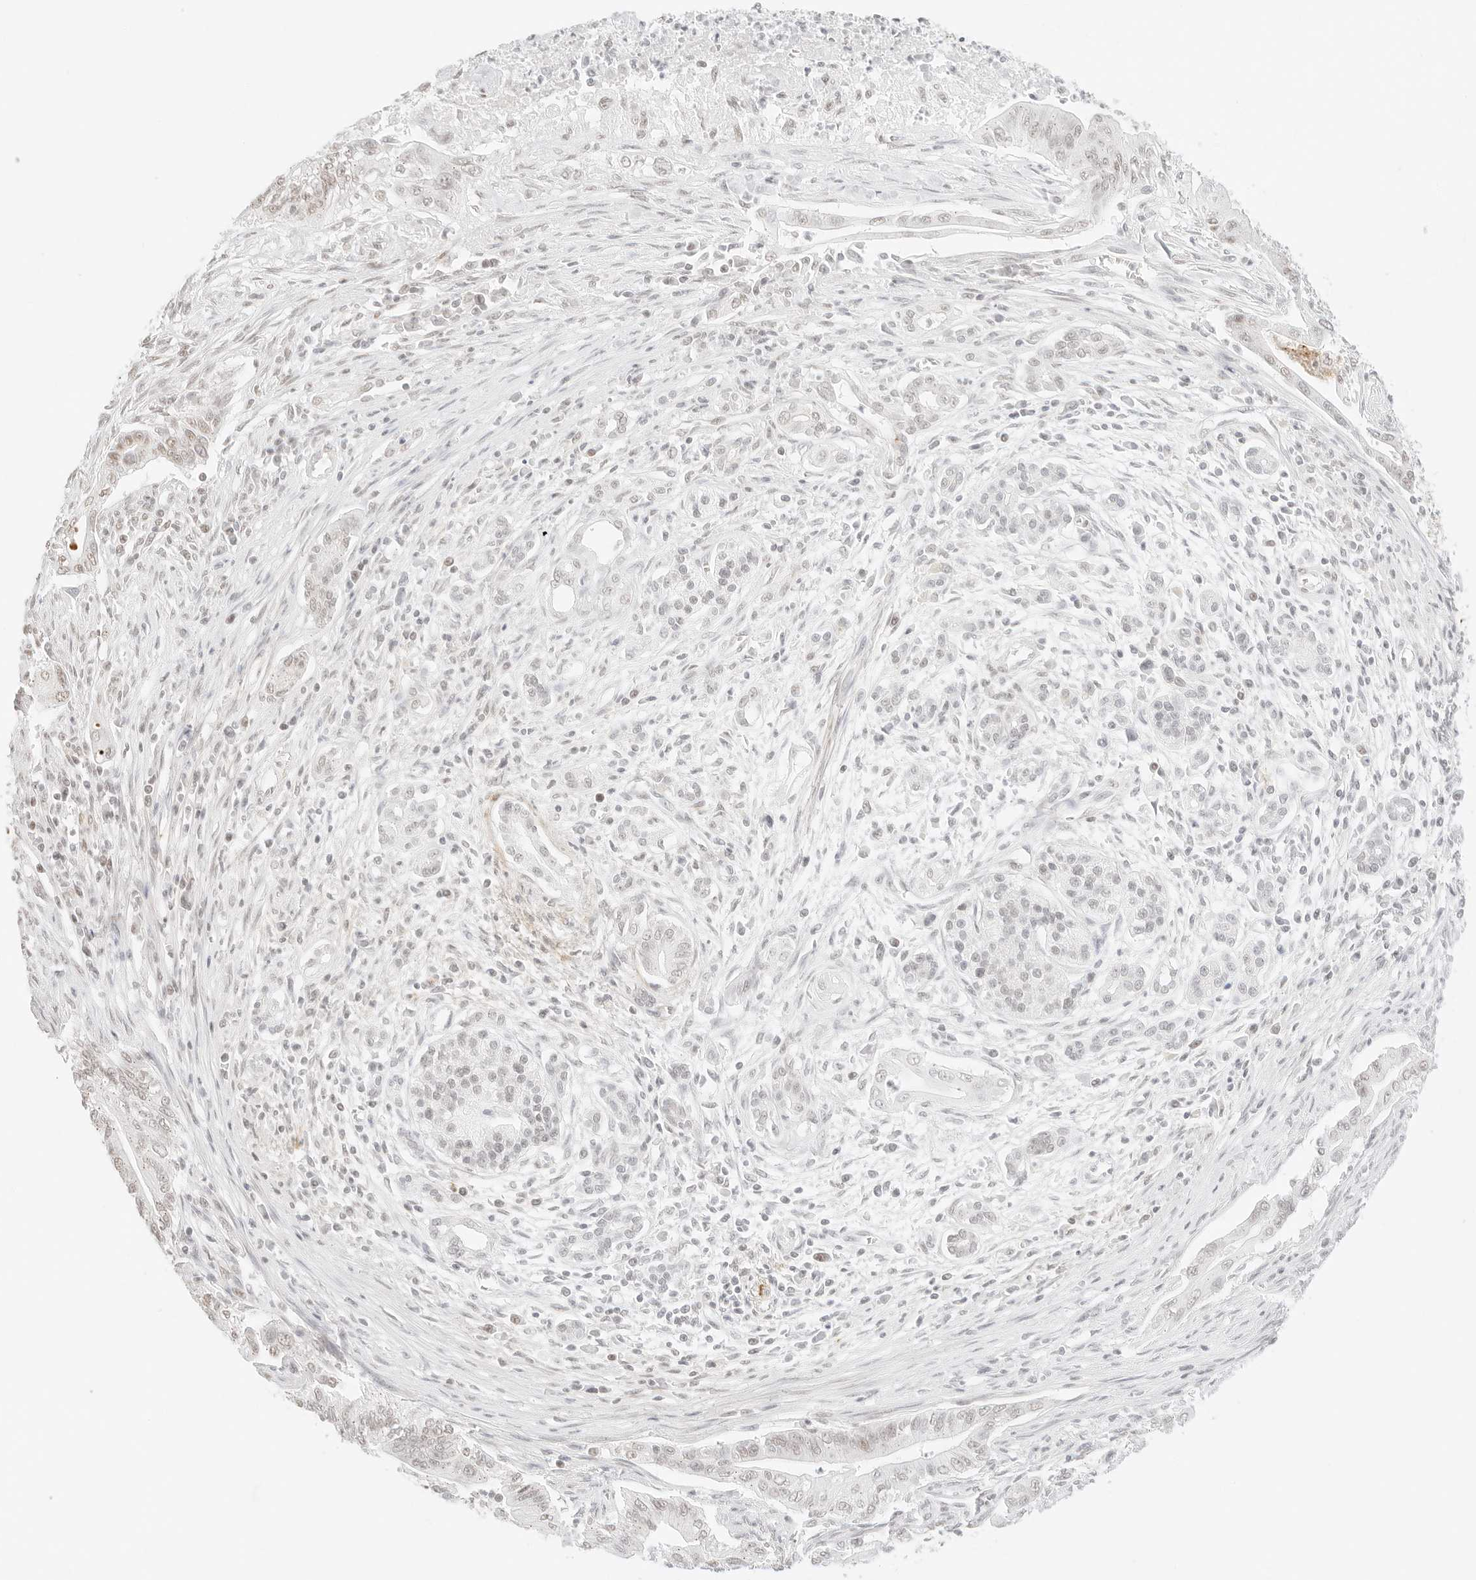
{"staining": {"intensity": "negative", "quantity": "none", "location": "none"}, "tissue": "pancreatic cancer", "cell_type": "Tumor cells", "image_type": "cancer", "snomed": [{"axis": "morphology", "description": "Adenocarcinoma, NOS"}, {"axis": "topography", "description": "Pancreas"}], "caption": "This is a image of immunohistochemistry staining of adenocarcinoma (pancreatic), which shows no positivity in tumor cells.", "gene": "FBLN5", "patient": {"sex": "male", "age": 58}}